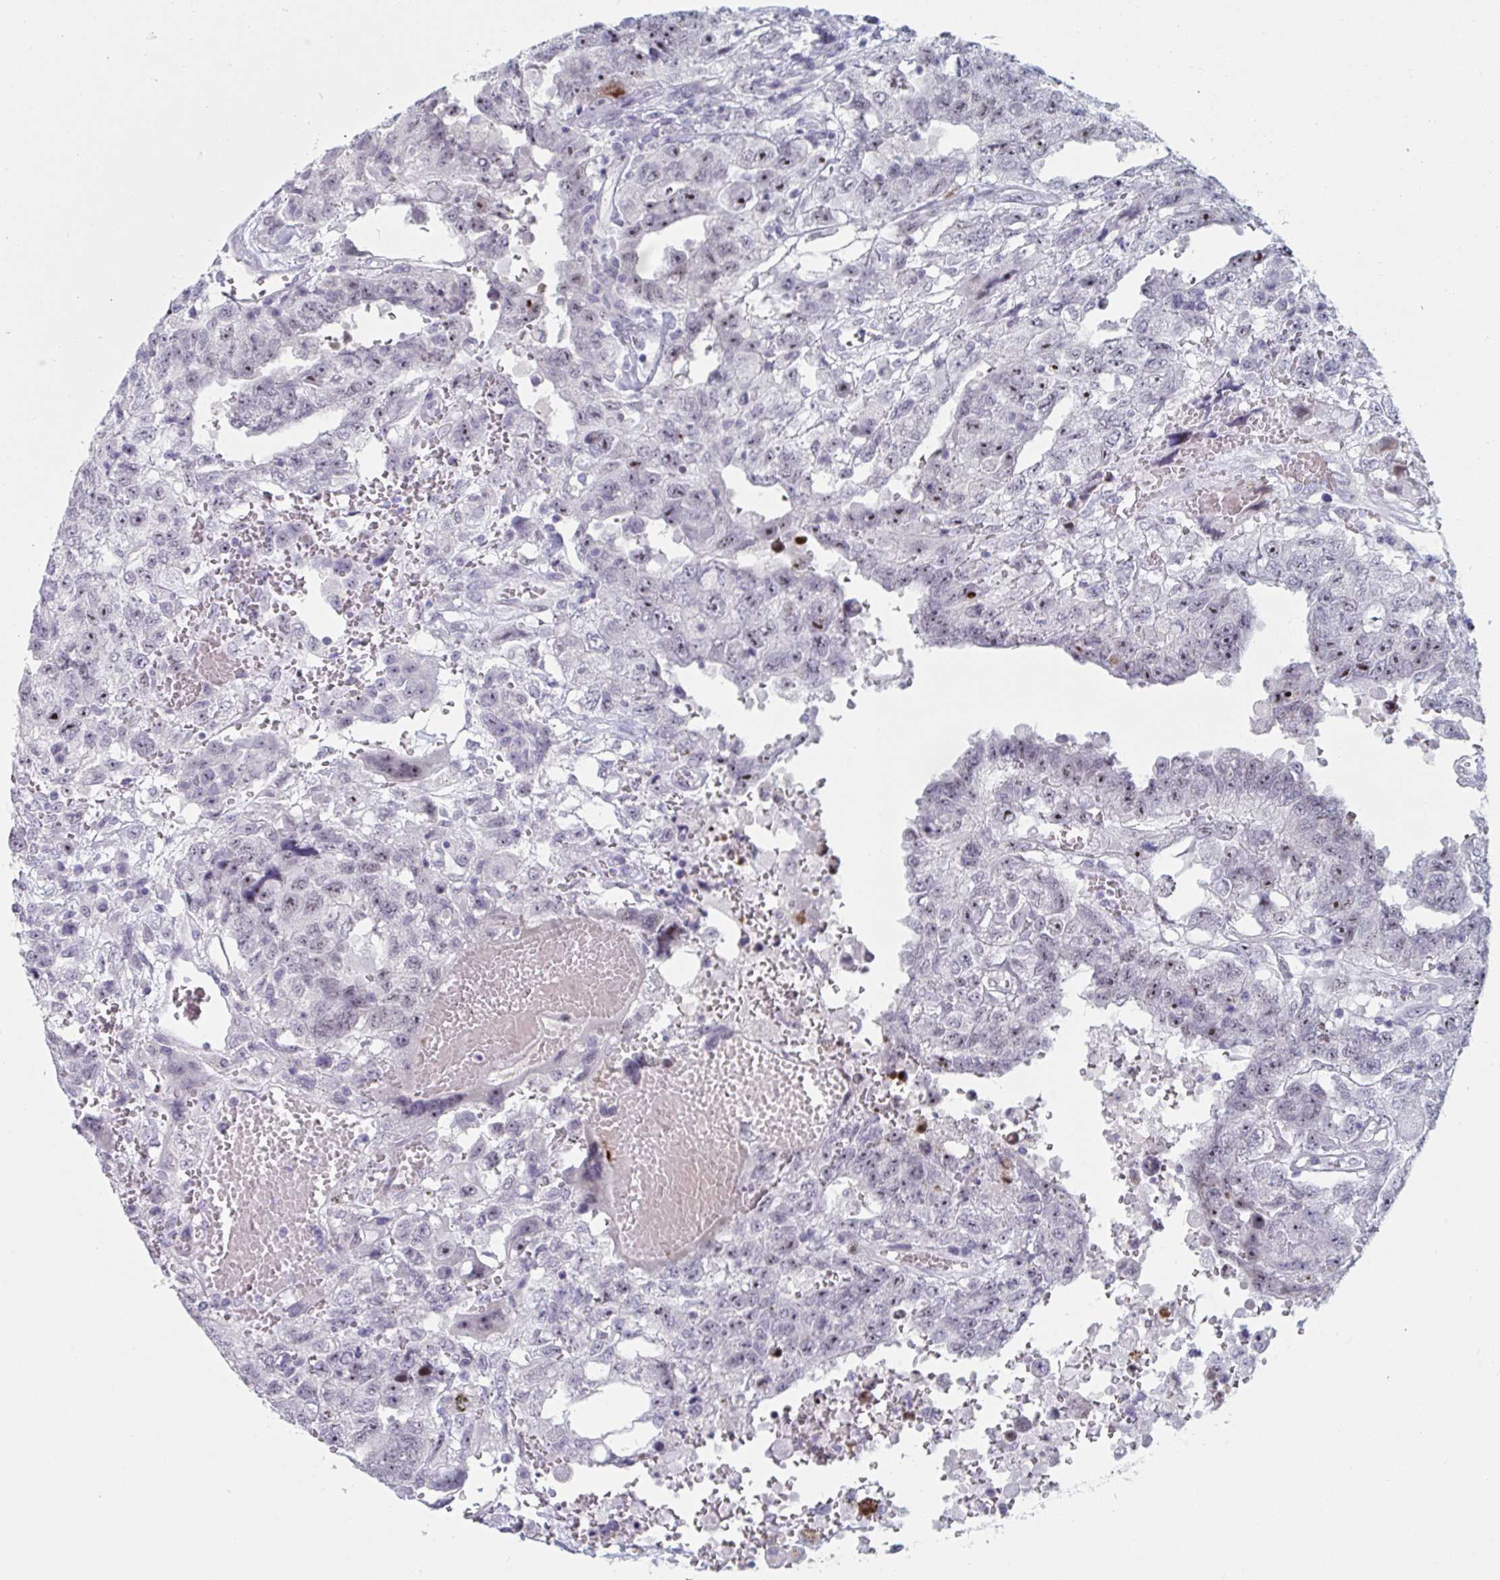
{"staining": {"intensity": "moderate", "quantity": "25%-75%", "location": "nuclear"}, "tissue": "testis cancer", "cell_type": "Tumor cells", "image_type": "cancer", "snomed": [{"axis": "morphology", "description": "Carcinoma, Embryonal, NOS"}, {"axis": "topography", "description": "Testis"}], "caption": "Protein expression by immunohistochemistry demonstrates moderate nuclear positivity in about 25%-75% of tumor cells in embryonal carcinoma (testis).", "gene": "NR1H2", "patient": {"sex": "male", "age": 26}}